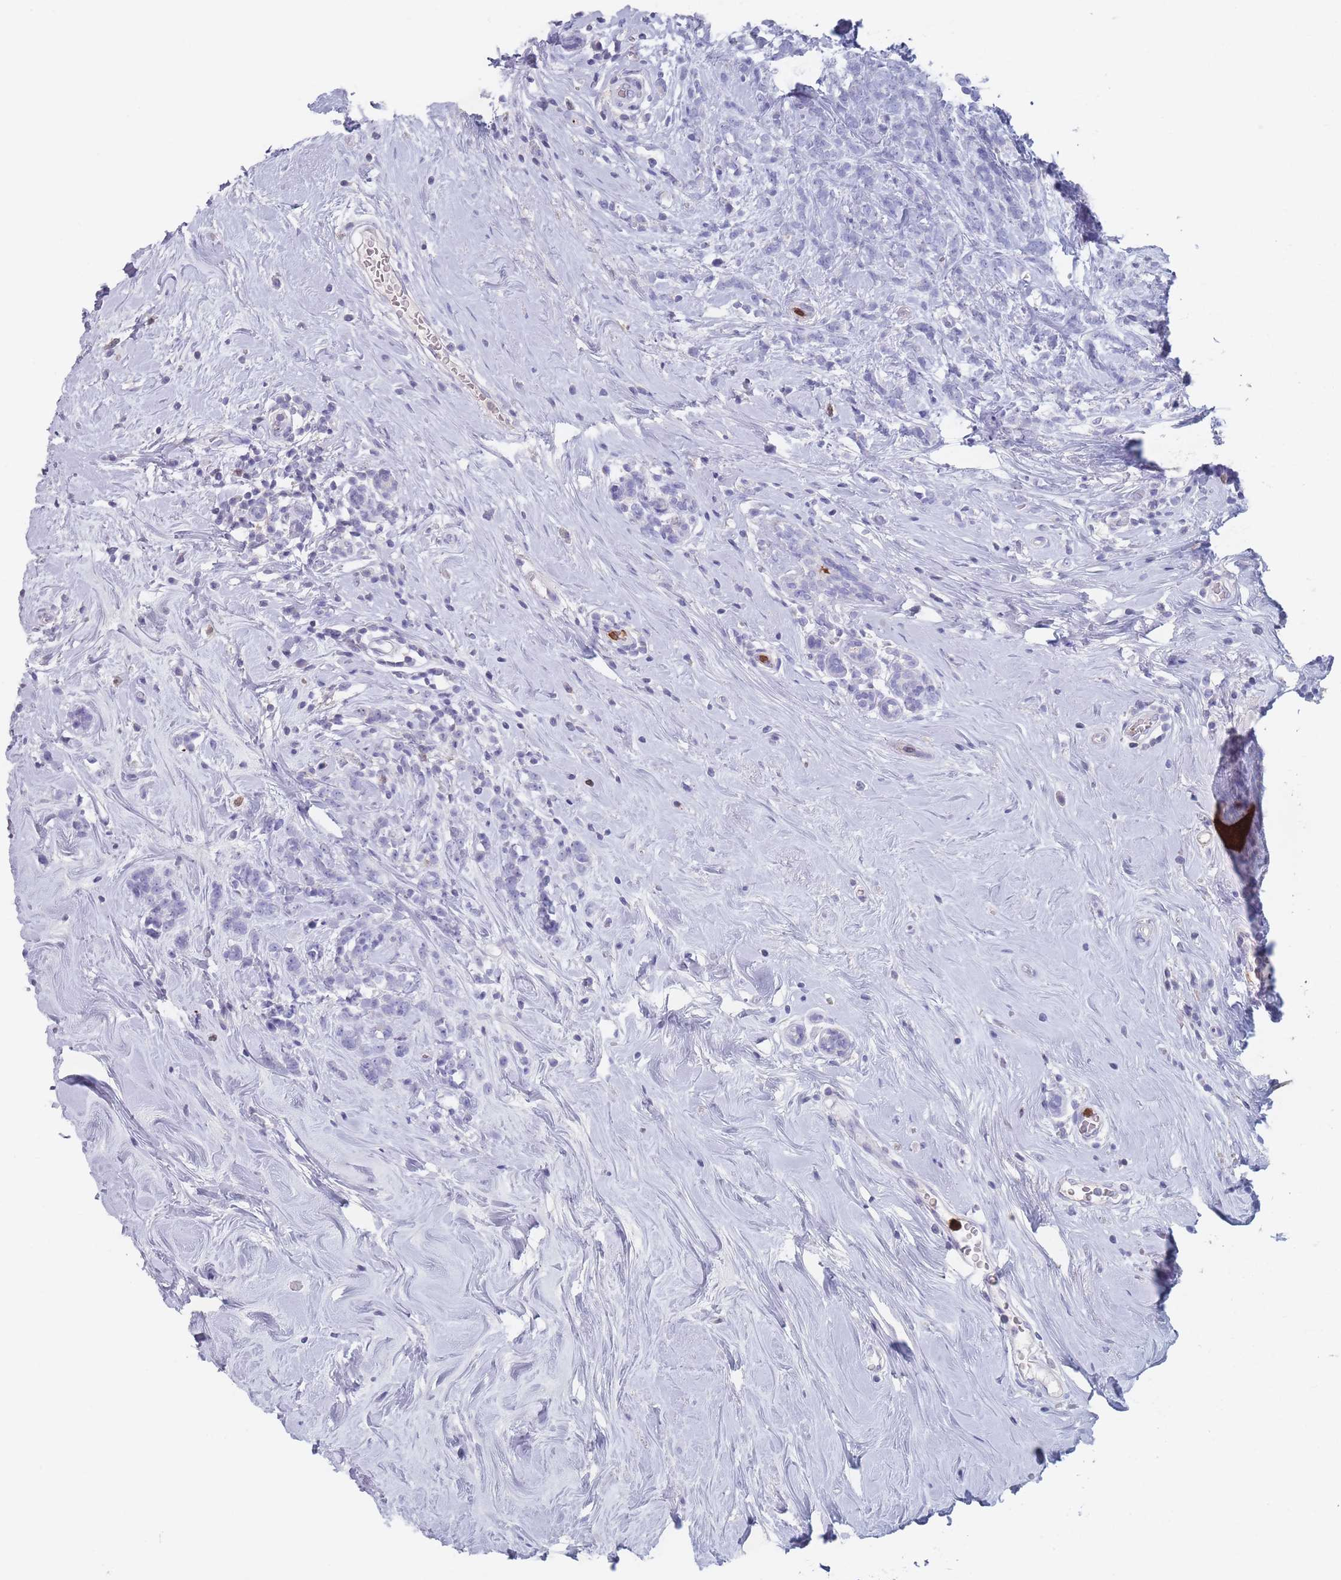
{"staining": {"intensity": "negative", "quantity": "none", "location": "none"}, "tissue": "breast cancer", "cell_type": "Tumor cells", "image_type": "cancer", "snomed": [{"axis": "morphology", "description": "Lobular carcinoma"}, {"axis": "topography", "description": "Breast"}], "caption": "This is a image of IHC staining of breast cancer (lobular carcinoma), which shows no expression in tumor cells. (Stains: DAB immunohistochemistry with hematoxylin counter stain, Microscopy: brightfield microscopy at high magnification).", "gene": "ATP1A3", "patient": {"sex": "female", "age": 58}}